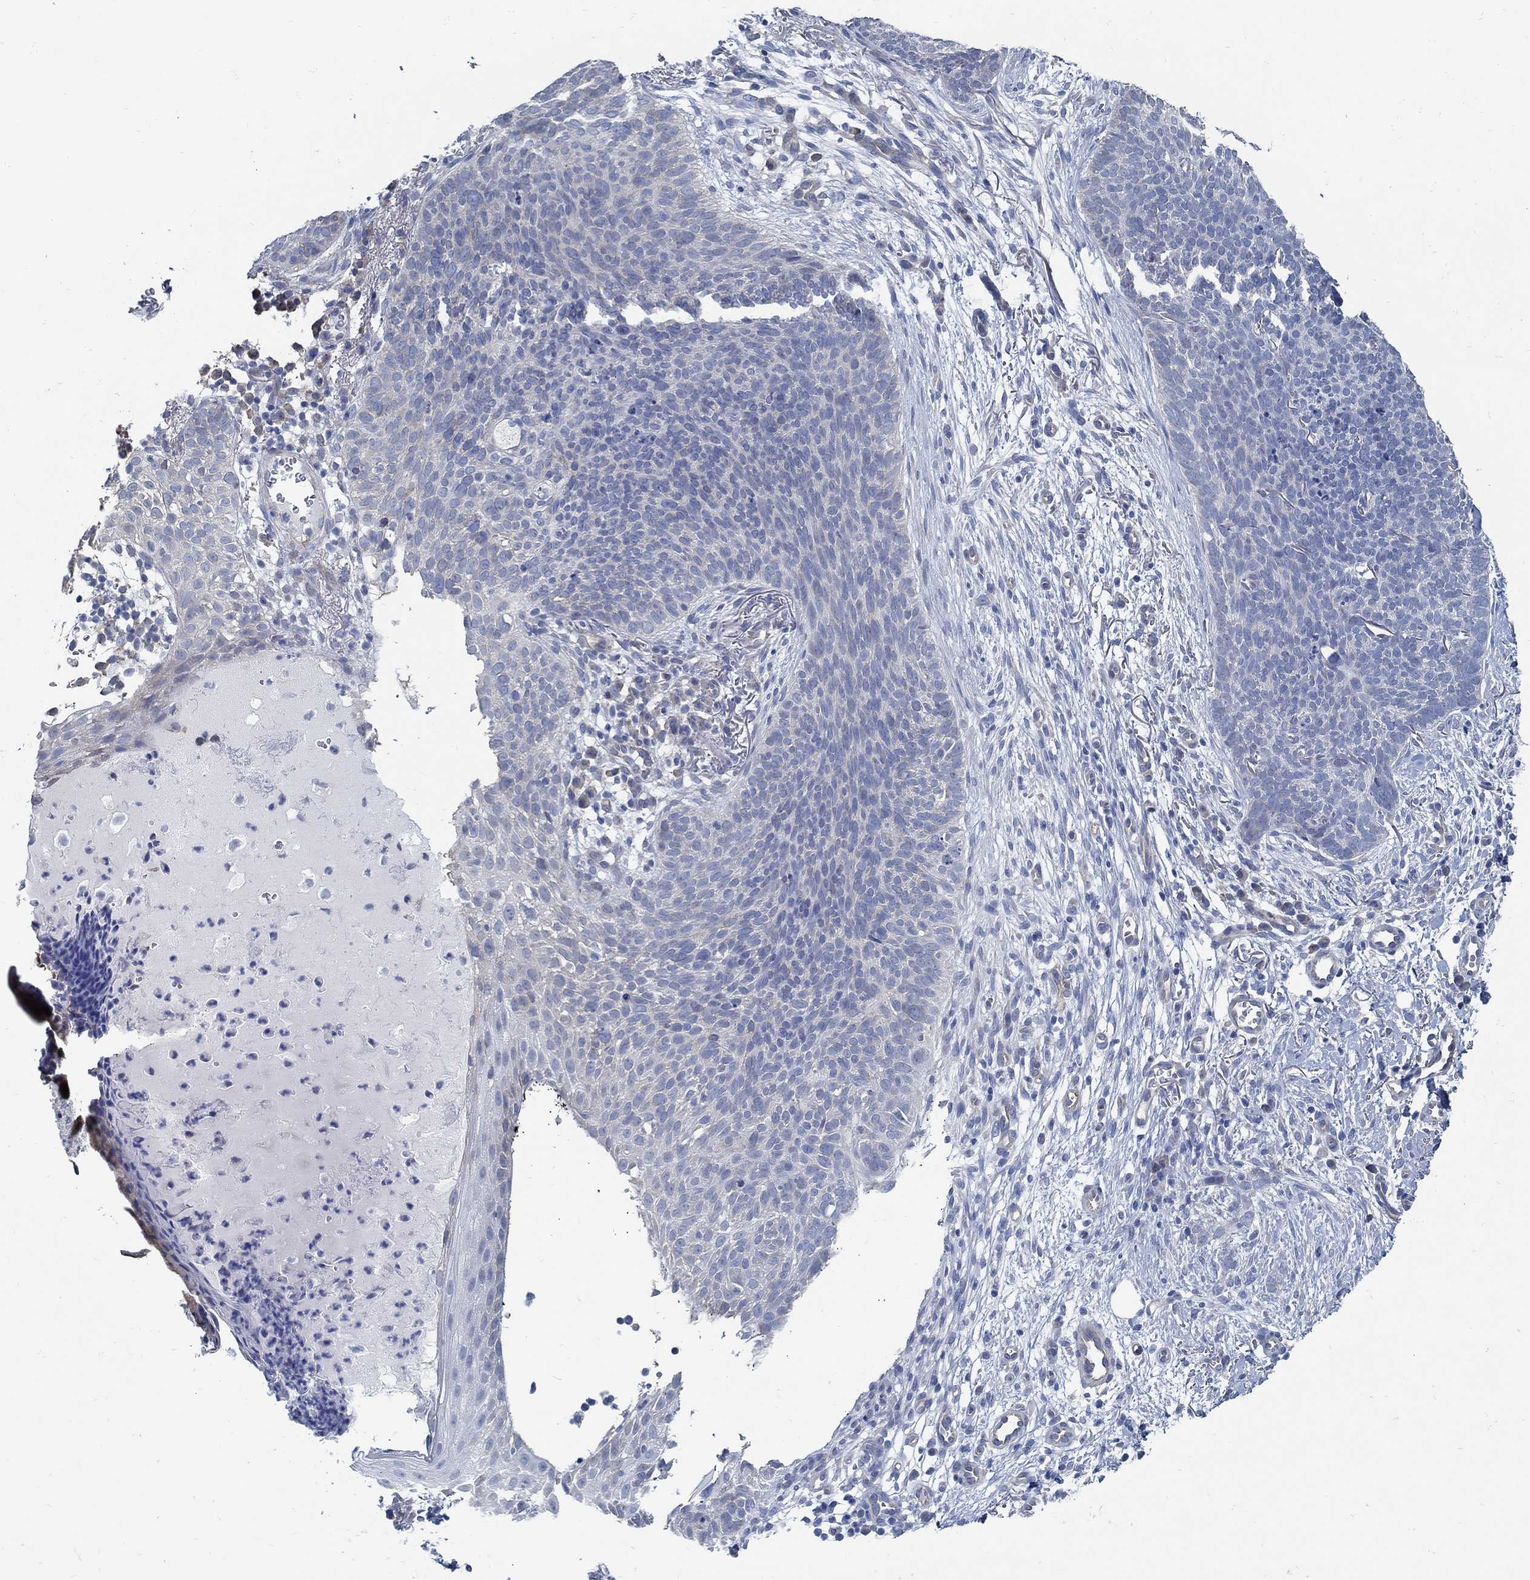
{"staining": {"intensity": "negative", "quantity": "none", "location": "none"}, "tissue": "skin cancer", "cell_type": "Tumor cells", "image_type": "cancer", "snomed": [{"axis": "morphology", "description": "Basal cell carcinoma"}, {"axis": "topography", "description": "Skin"}], "caption": "Skin cancer was stained to show a protein in brown. There is no significant expression in tumor cells.", "gene": "C15orf39", "patient": {"sex": "male", "age": 64}}